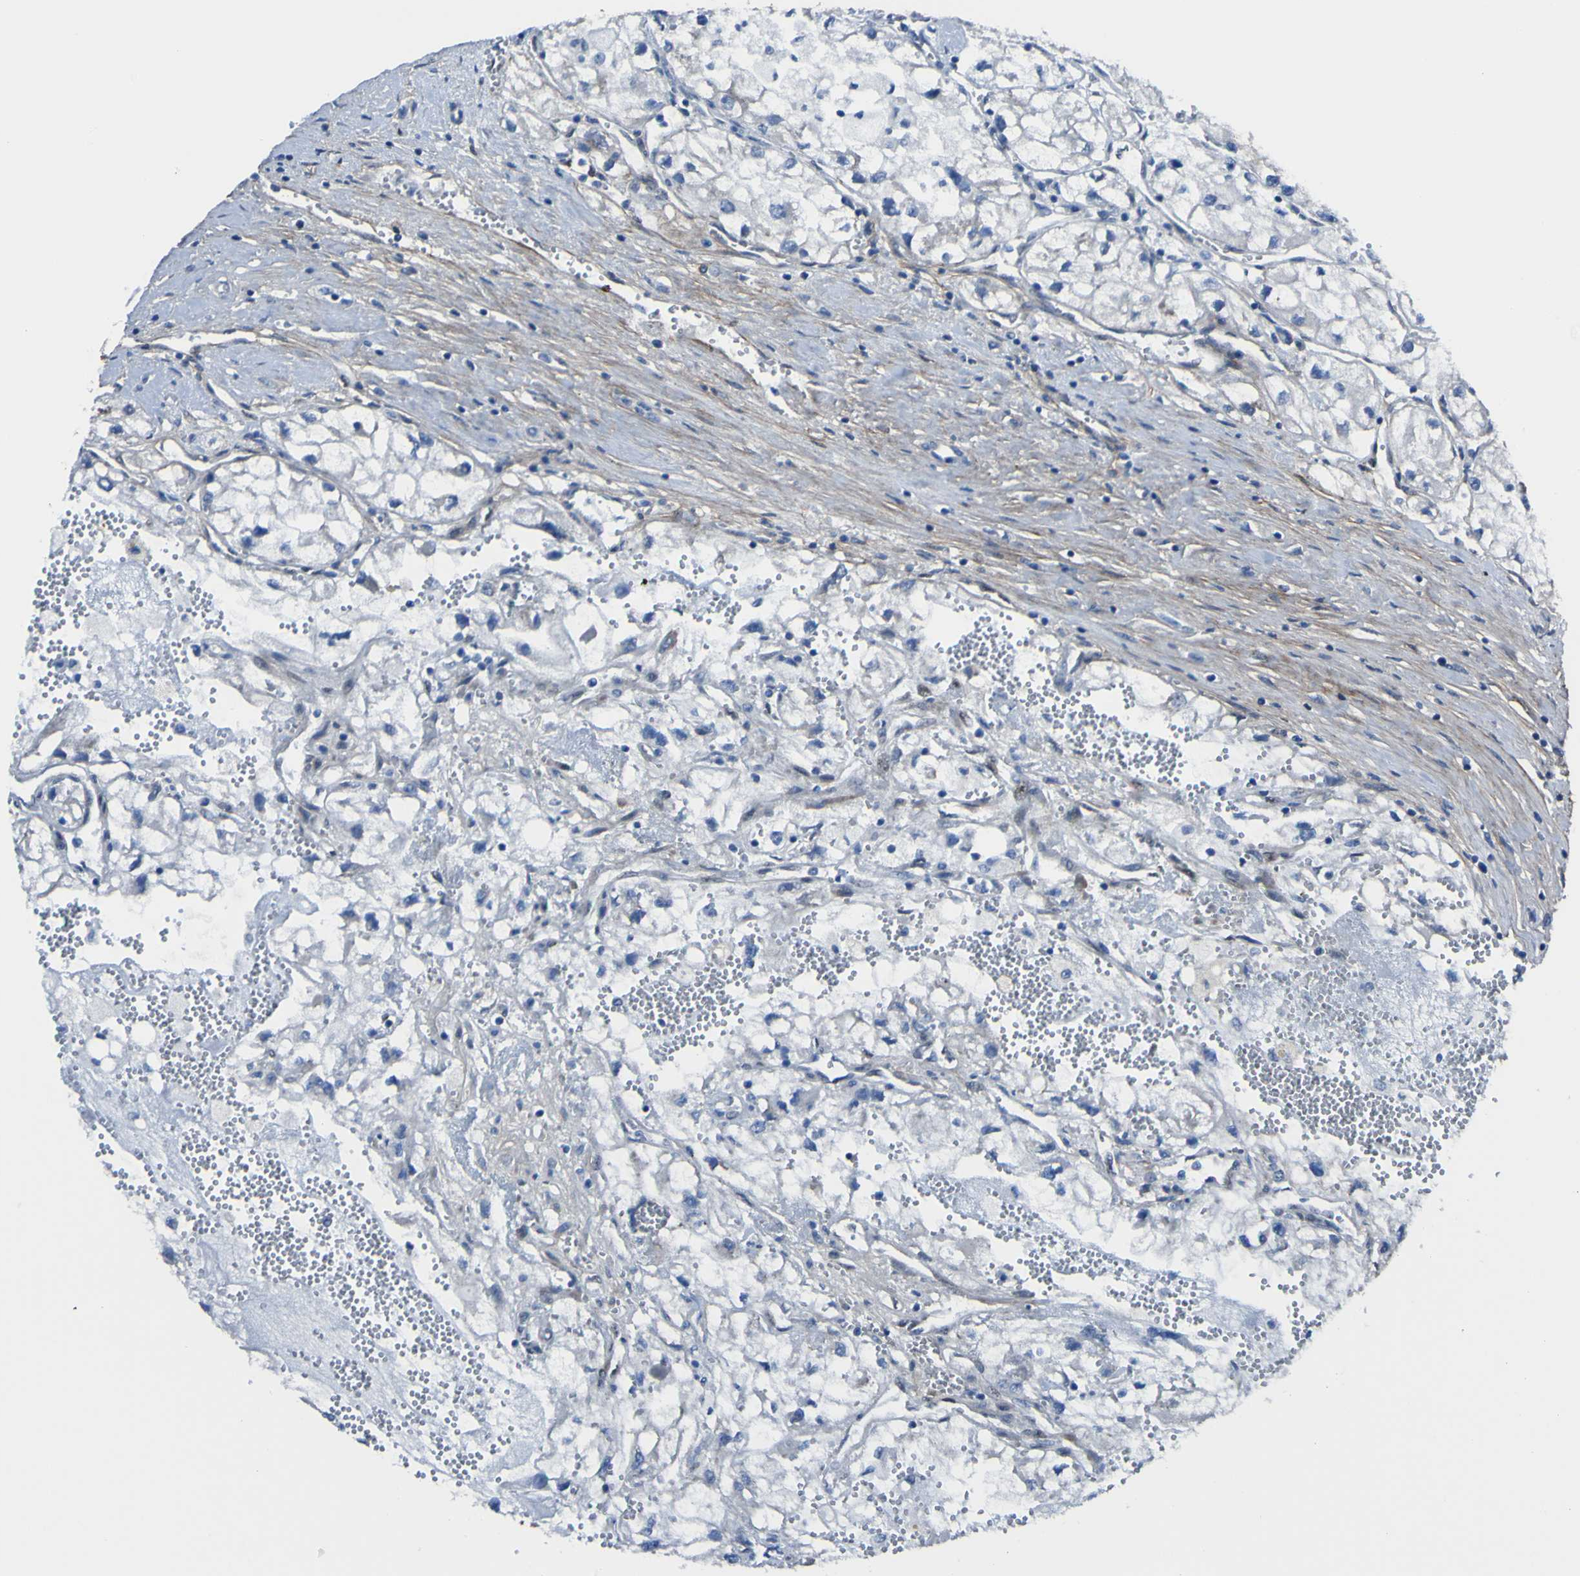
{"staining": {"intensity": "negative", "quantity": "none", "location": "none"}, "tissue": "renal cancer", "cell_type": "Tumor cells", "image_type": "cancer", "snomed": [{"axis": "morphology", "description": "Adenocarcinoma, NOS"}, {"axis": "topography", "description": "Kidney"}], "caption": "Tumor cells are negative for brown protein staining in renal adenocarcinoma.", "gene": "LRRN1", "patient": {"sex": "female", "age": 70}}